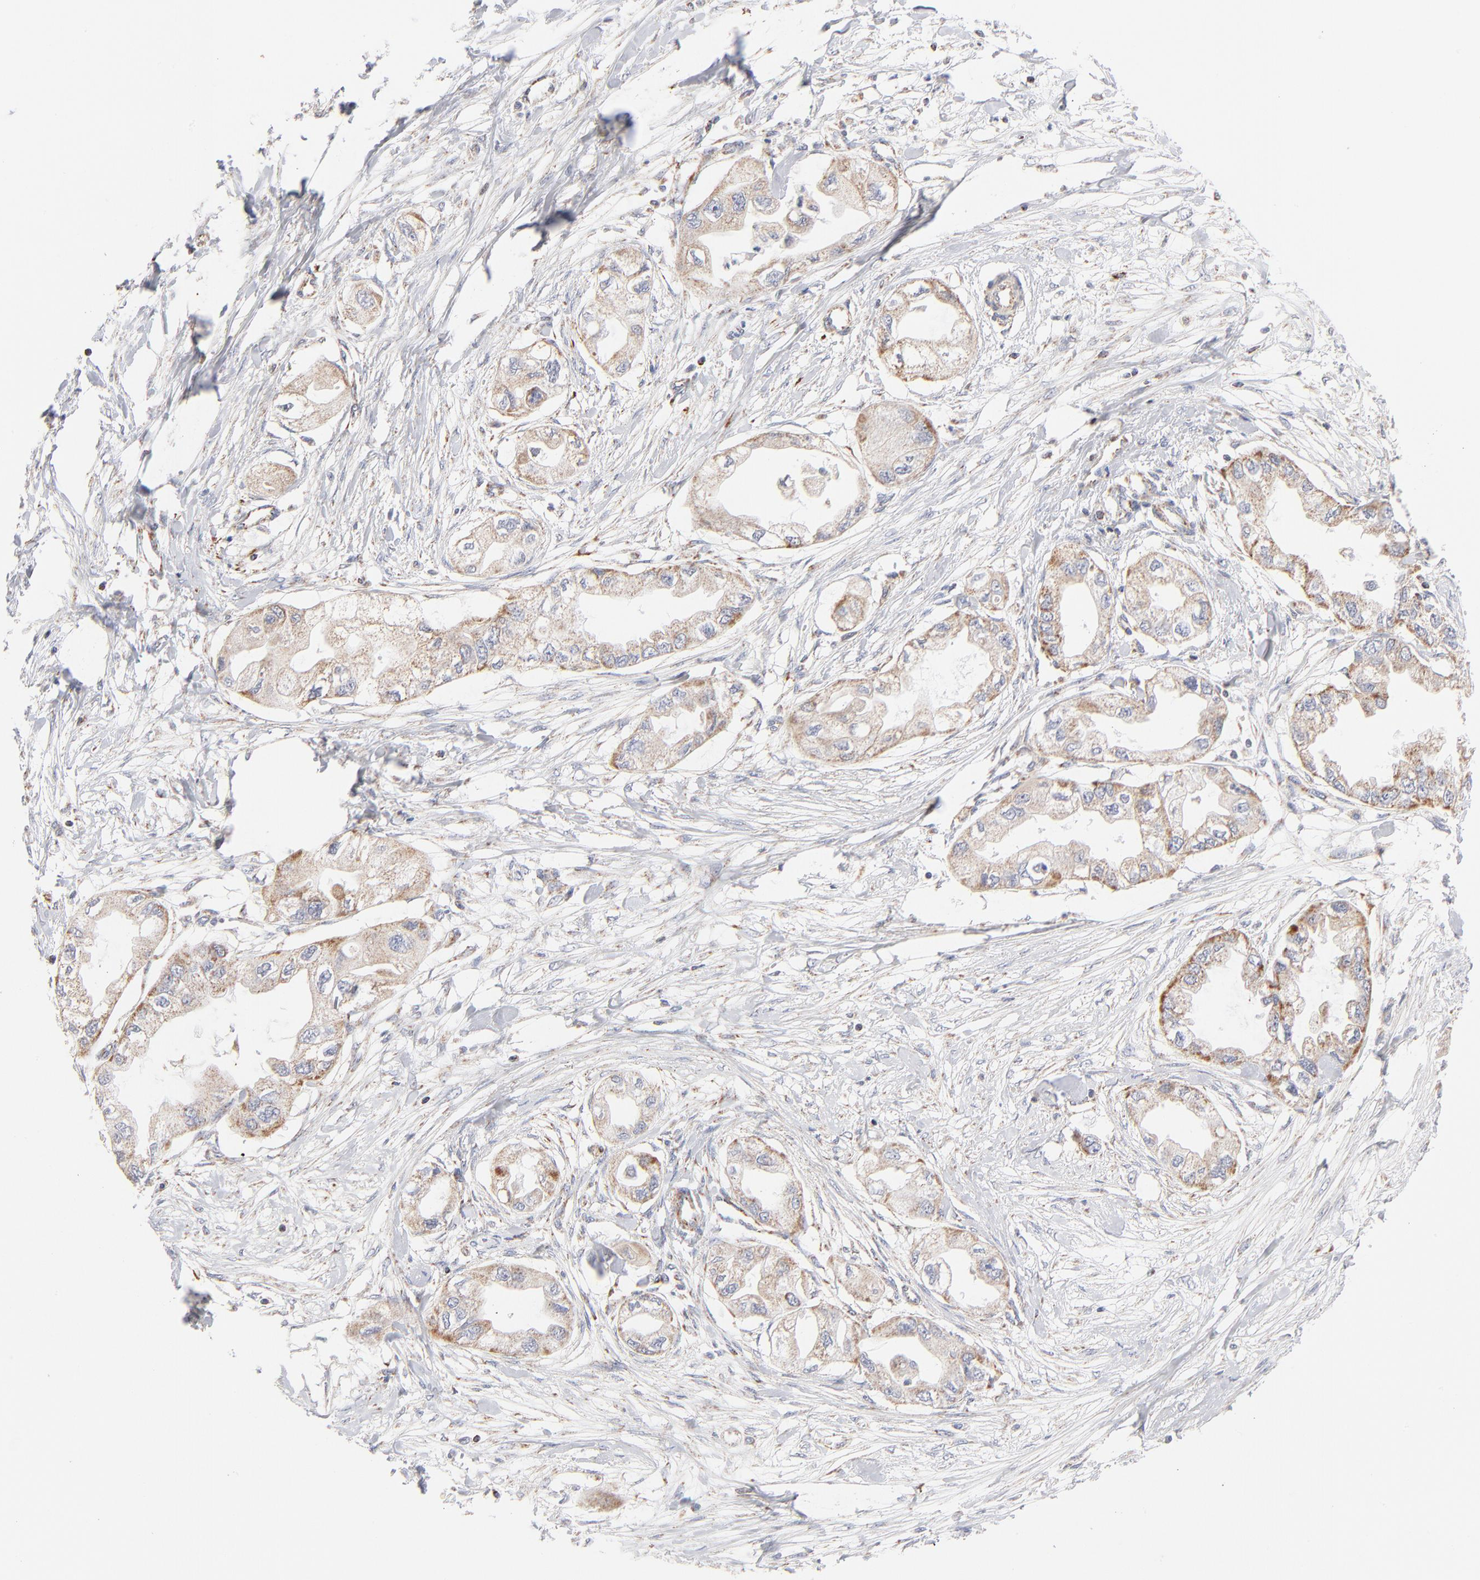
{"staining": {"intensity": "moderate", "quantity": ">75%", "location": "cytoplasmic/membranous"}, "tissue": "endometrial cancer", "cell_type": "Tumor cells", "image_type": "cancer", "snomed": [{"axis": "morphology", "description": "Adenocarcinoma, NOS"}, {"axis": "topography", "description": "Endometrium"}], "caption": "Immunohistochemical staining of endometrial cancer (adenocarcinoma) demonstrates medium levels of moderate cytoplasmic/membranous positivity in approximately >75% of tumor cells.", "gene": "MRPL58", "patient": {"sex": "female", "age": 67}}